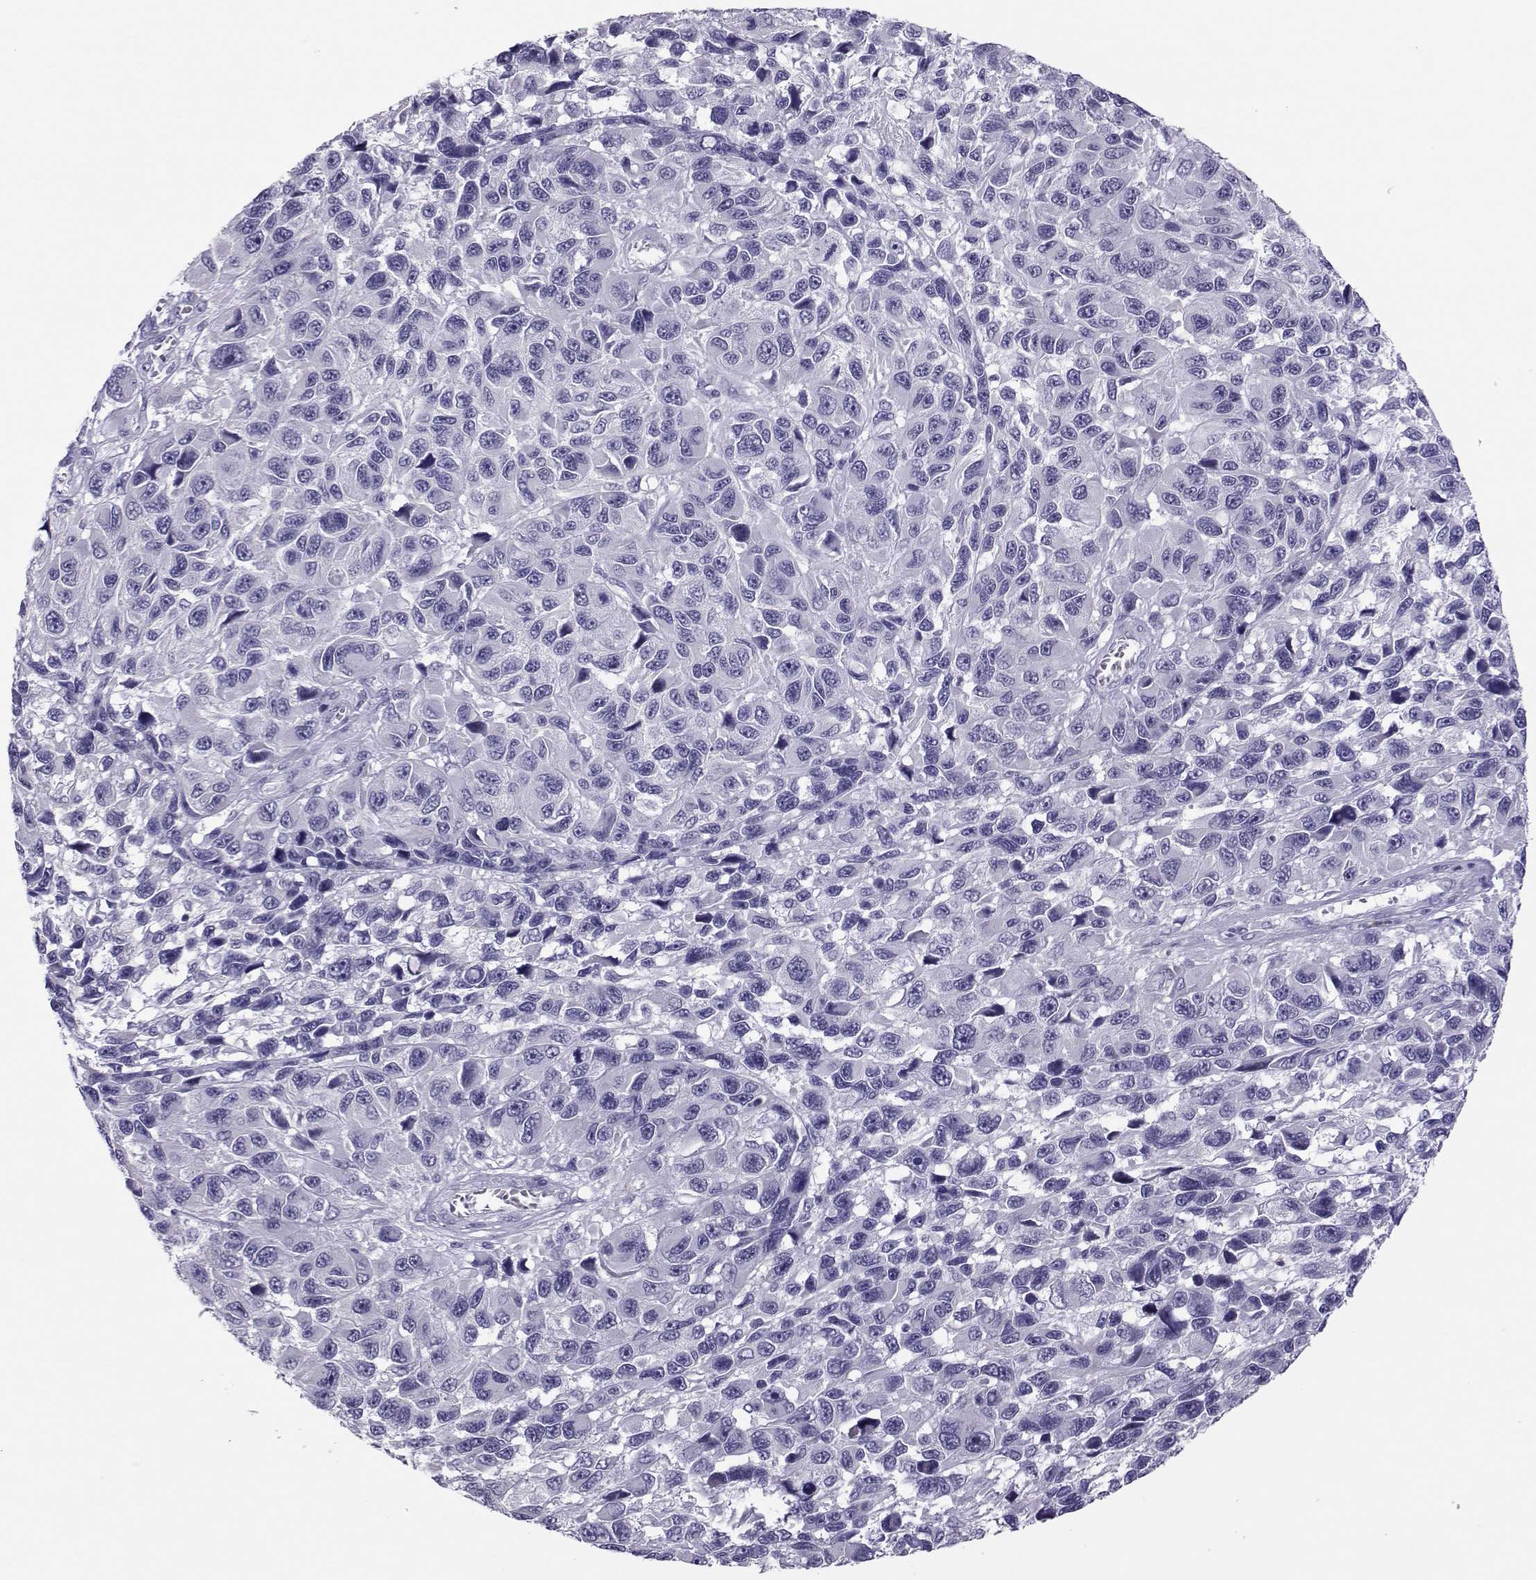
{"staining": {"intensity": "negative", "quantity": "none", "location": "none"}, "tissue": "melanoma", "cell_type": "Tumor cells", "image_type": "cancer", "snomed": [{"axis": "morphology", "description": "Malignant melanoma, NOS"}, {"axis": "topography", "description": "Skin"}], "caption": "DAB immunohistochemical staining of human melanoma exhibits no significant positivity in tumor cells.", "gene": "TRPM7", "patient": {"sex": "male", "age": 53}}